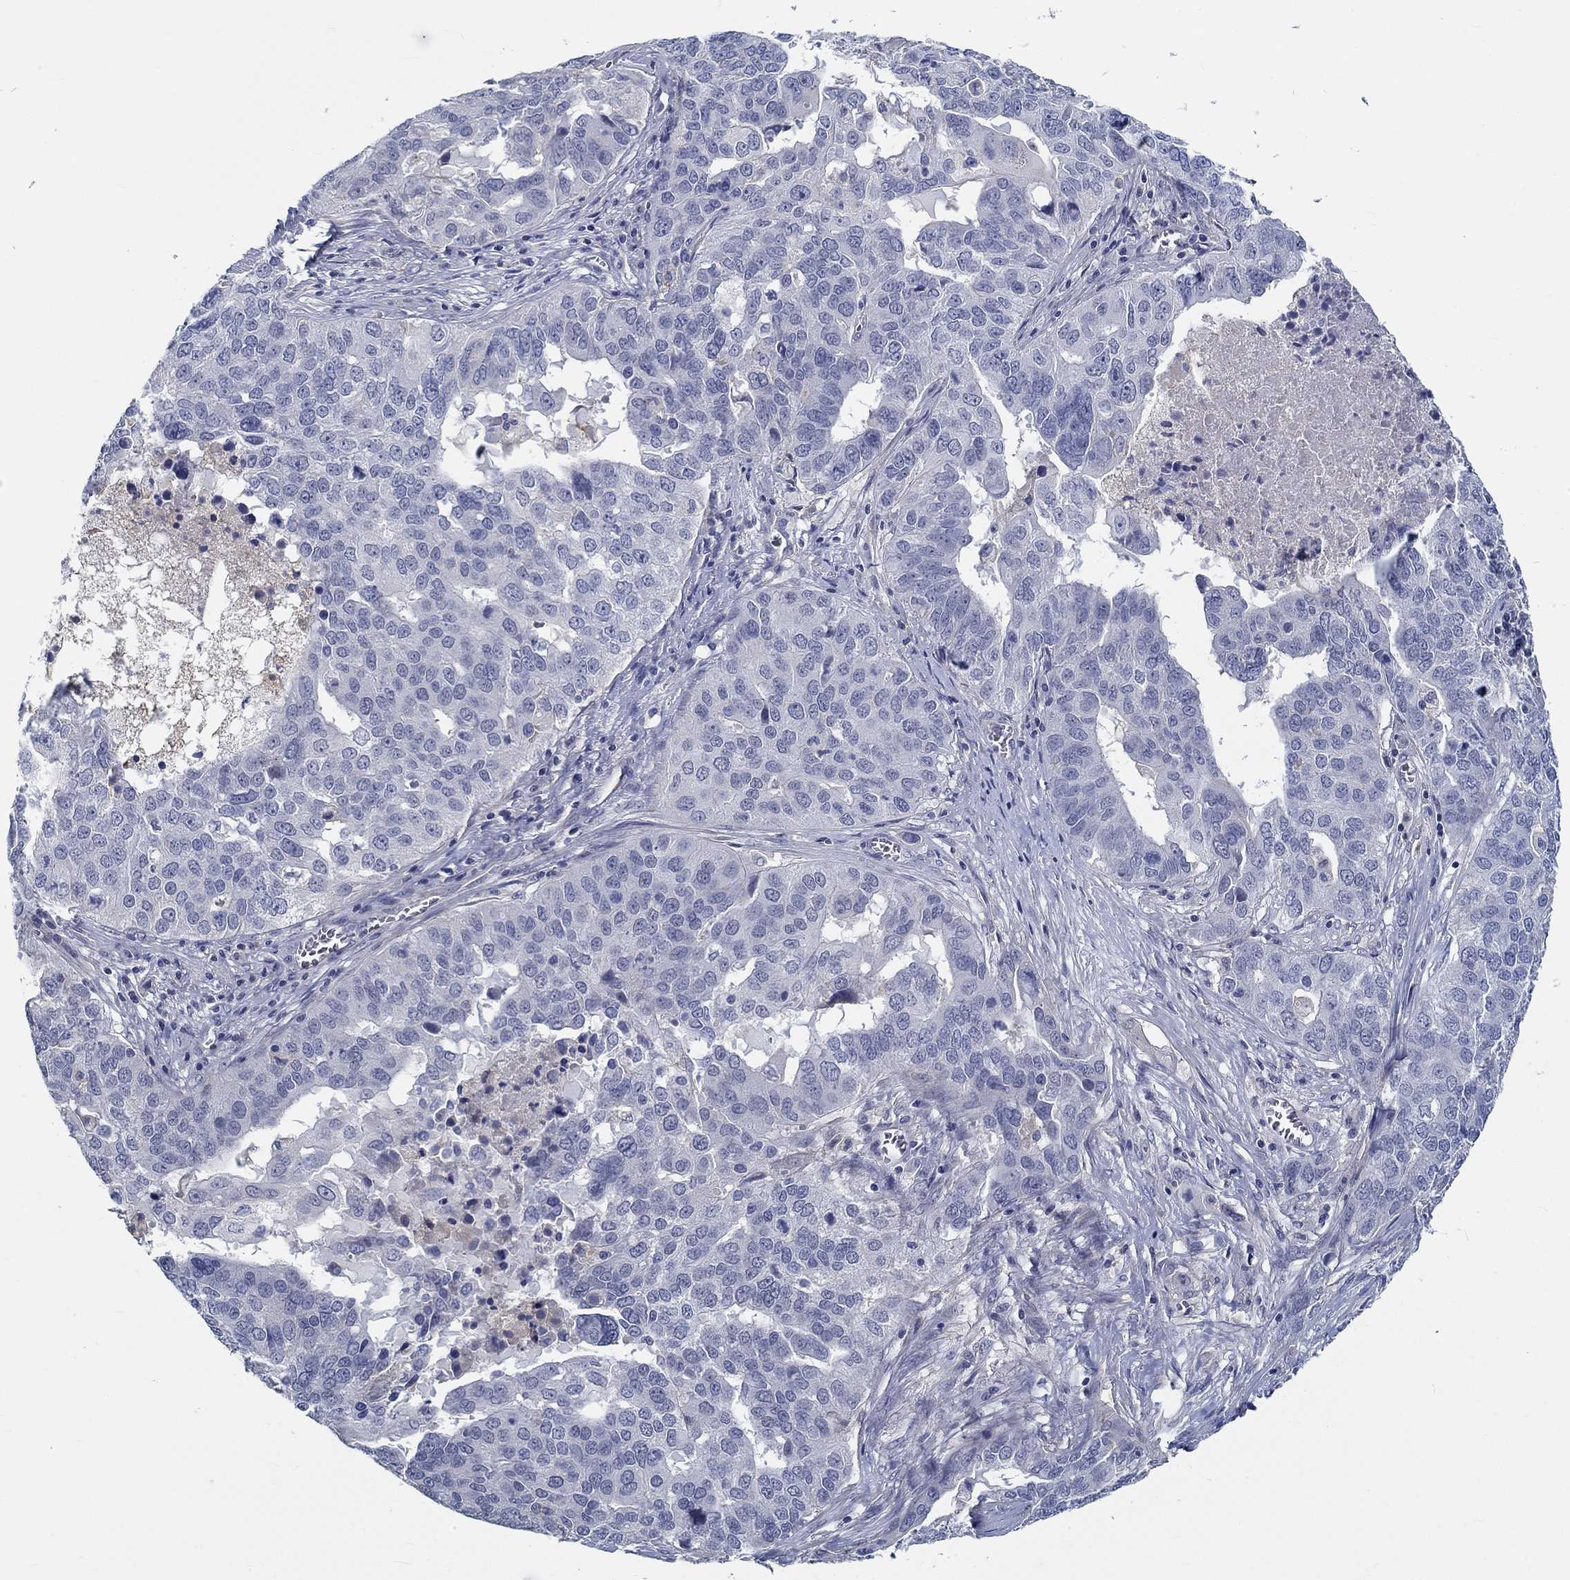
{"staining": {"intensity": "negative", "quantity": "none", "location": "none"}, "tissue": "ovarian cancer", "cell_type": "Tumor cells", "image_type": "cancer", "snomed": [{"axis": "morphology", "description": "Carcinoma, endometroid"}, {"axis": "topography", "description": "Soft tissue"}, {"axis": "topography", "description": "Ovary"}], "caption": "Immunohistochemistry (IHC) histopathology image of neoplastic tissue: human ovarian cancer (endometroid carcinoma) stained with DAB reveals no significant protein staining in tumor cells.", "gene": "MYBPC1", "patient": {"sex": "female", "age": 52}}